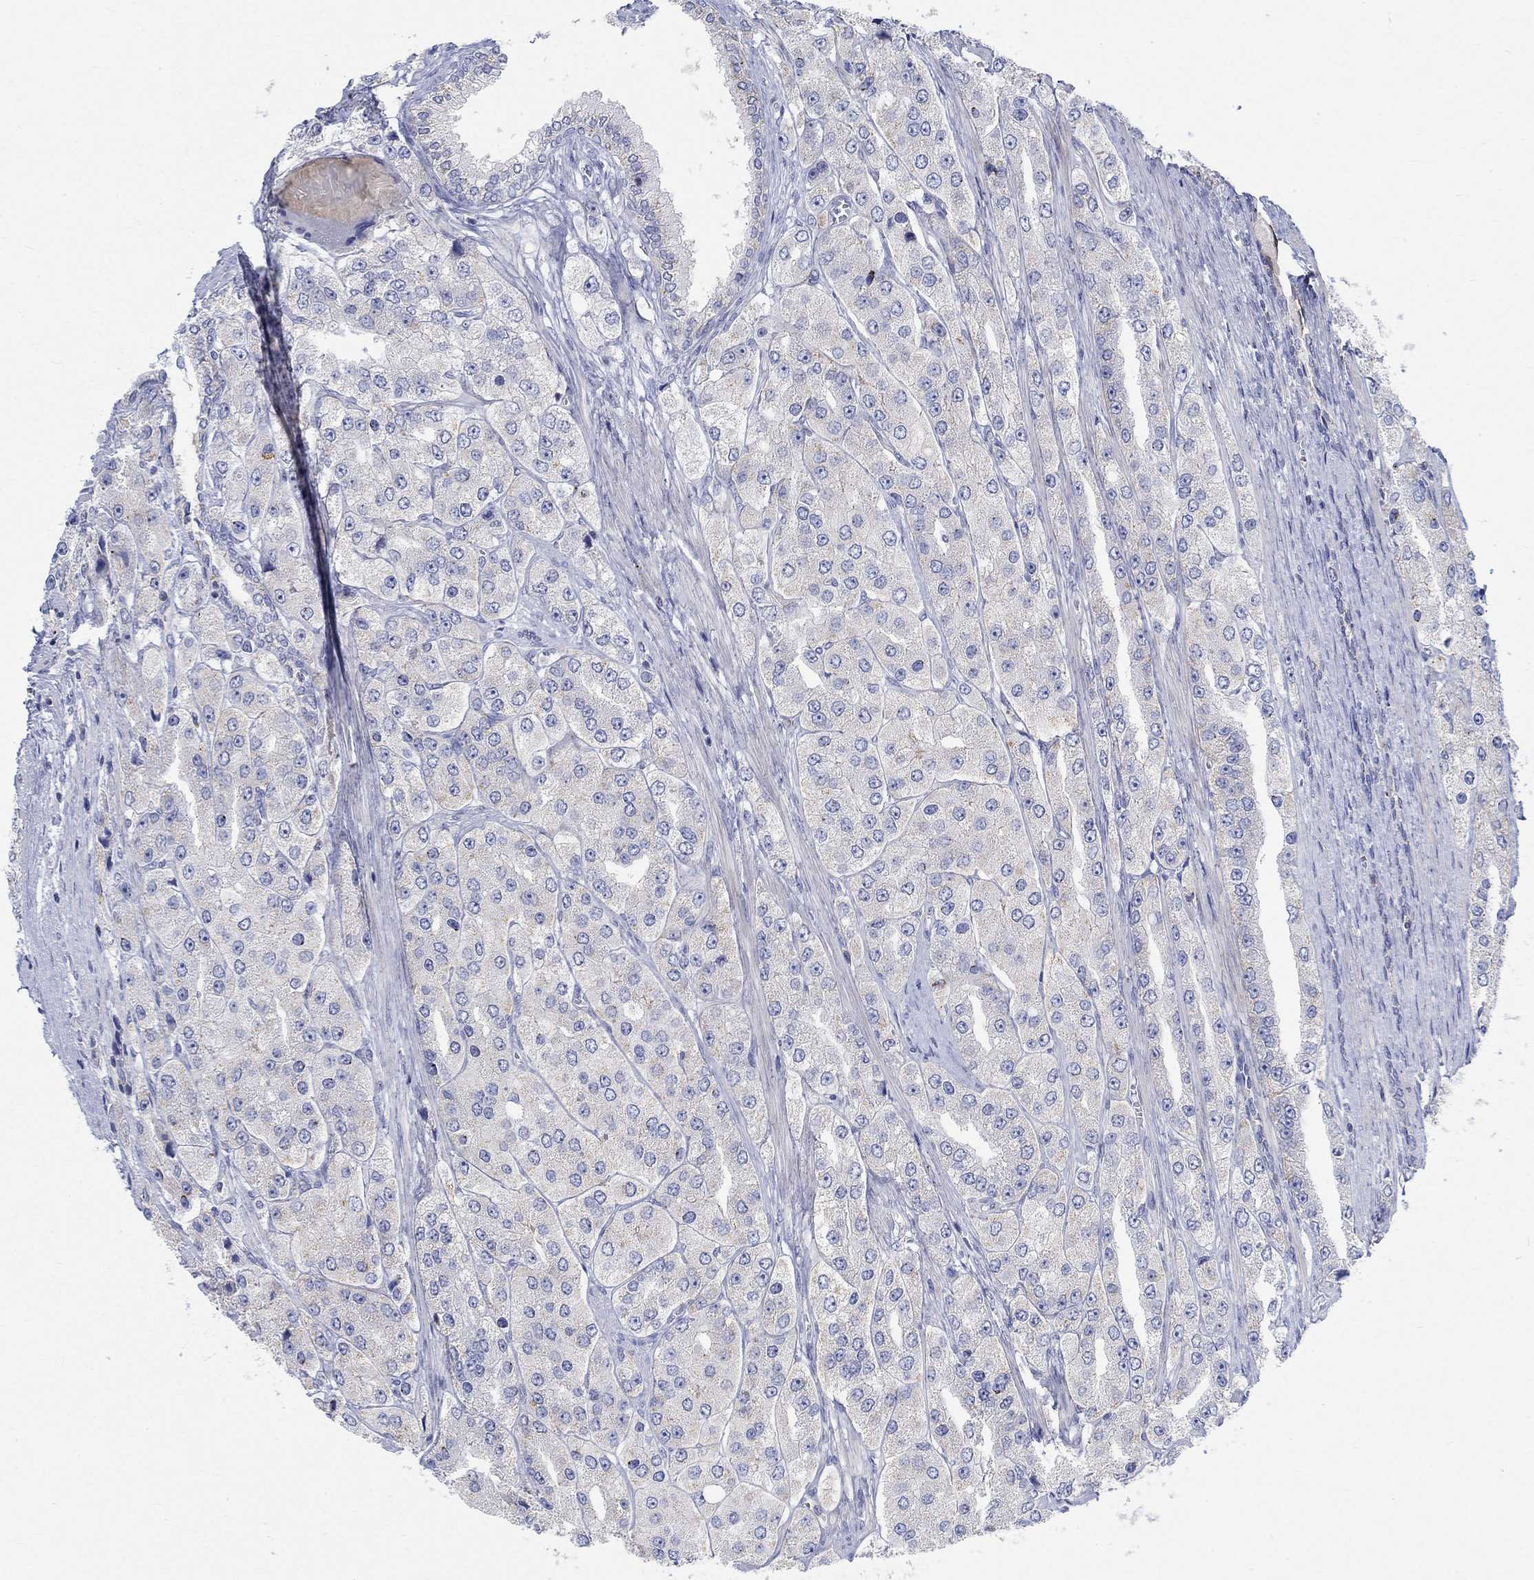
{"staining": {"intensity": "negative", "quantity": "none", "location": "none"}, "tissue": "prostate cancer", "cell_type": "Tumor cells", "image_type": "cancer", "snomed": [{"axis": "morphology", "description": "Adenocarcinoma, Low grade"}, {"axis": "topography", "description": "Prostate"}], "caption": "An immunohistochemistry micrograph of low-grade adenocarcinoma (prostate) is shown. There is no staining in tumor cells of low-grade adenocarcinoma (prostate). (DAB (3,3'-diaminobenzidine) immunohistochemistry visualized using brightfield microscopy, high magnification).", "gene": "NAV3", "patient": {"sex": "male", "age": 69}}